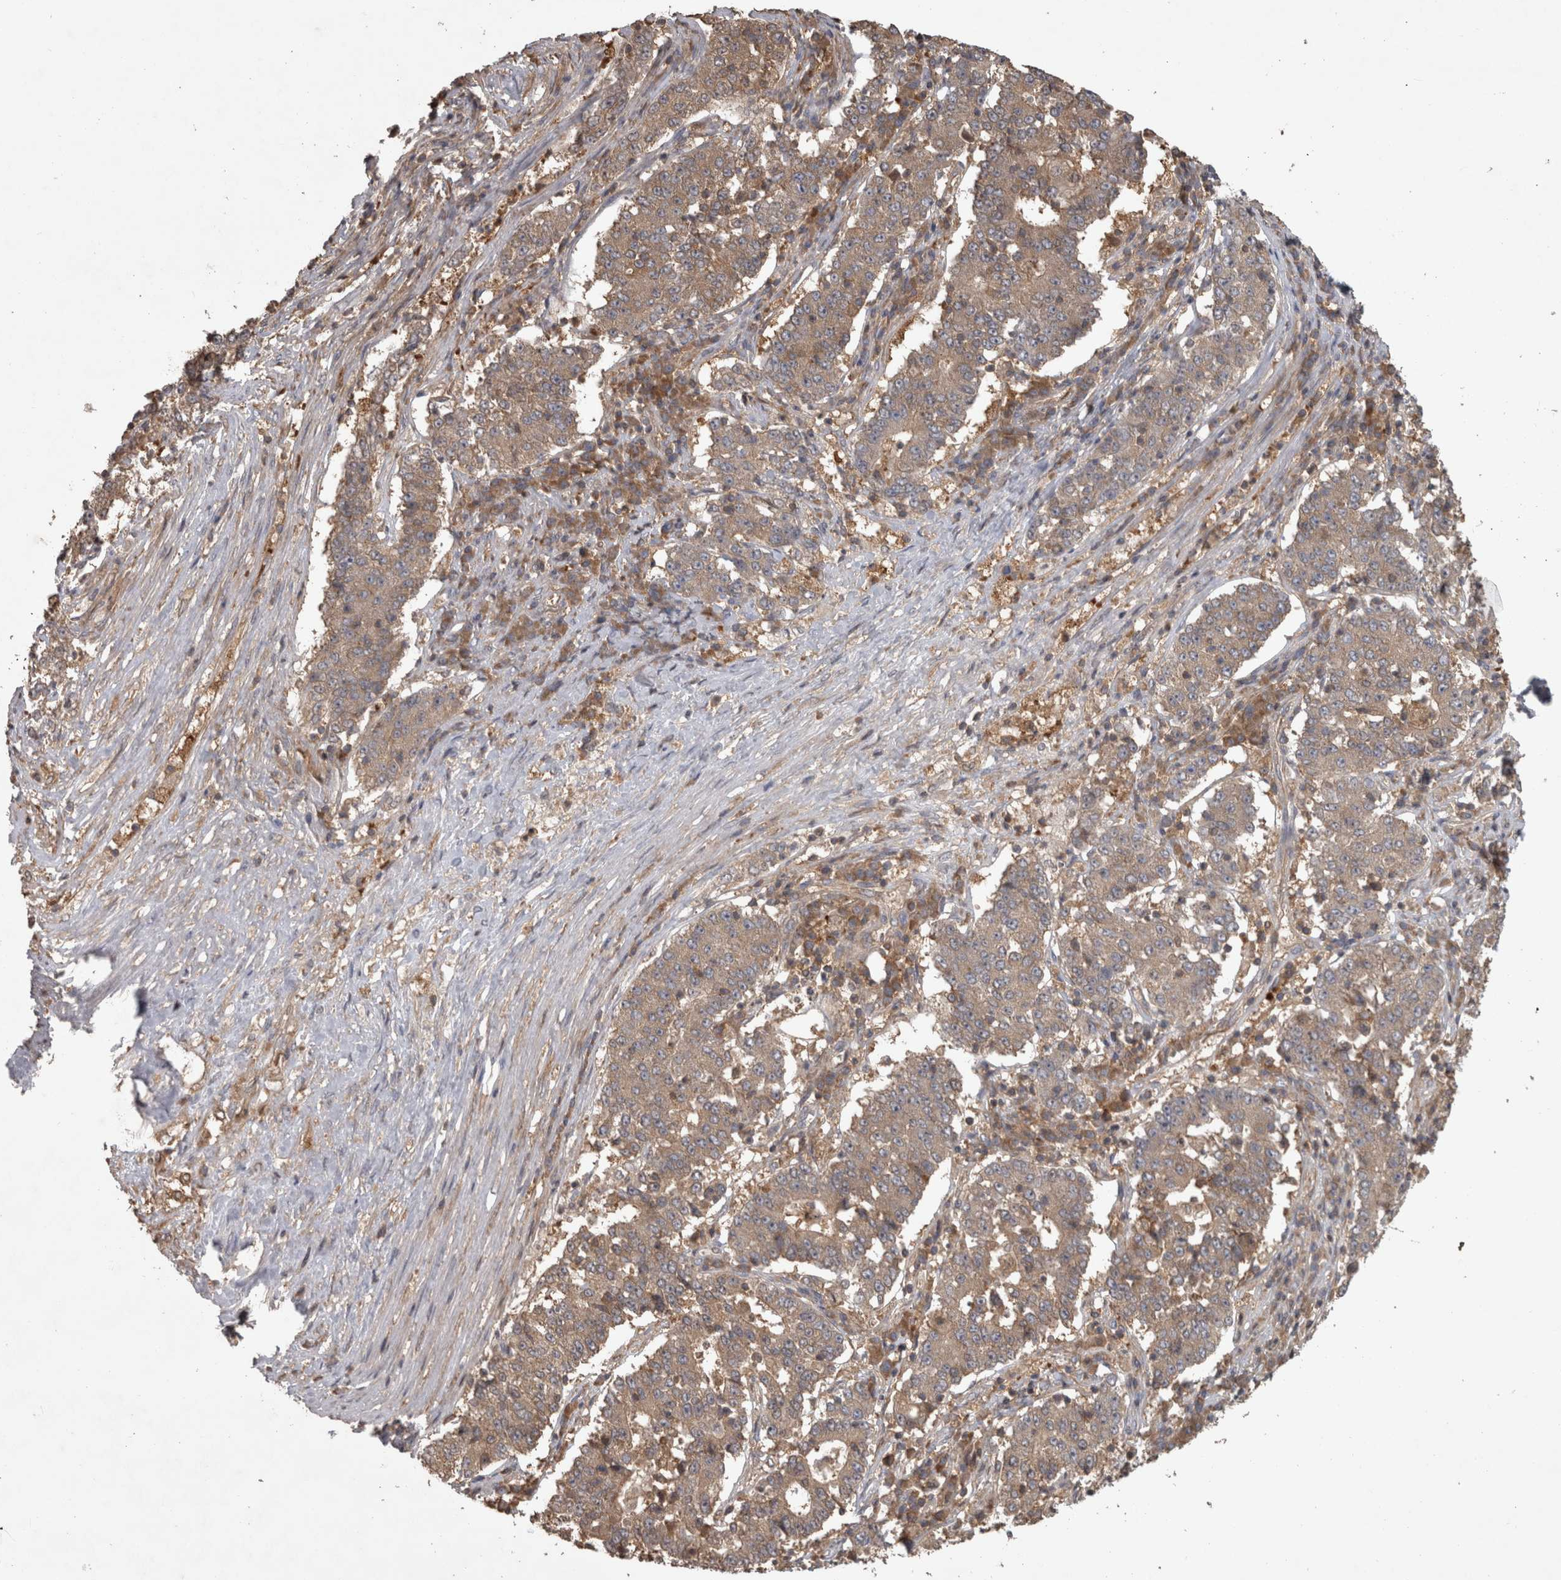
{"staining": {"intensity": "weak", "quantity": ">75%", "location": "cytoplasmic/membranous"}, "tissue": "stomach cancer", "cell_type": "Tumor cells", "image_type": "cancer", "snomed": [{"axis": "morphology", "description": "Adenocarcinoma, NOS"}, {"axis": "topography", "description": "Stomach"}], "caption": "Protein expression by IHC exhibits weak cytoplasmic/membranous expression in approximately >75% of tumor cells in stomach cancer.", "gene": "MICU3", "patient": {"sex": "male", "age": 59}}